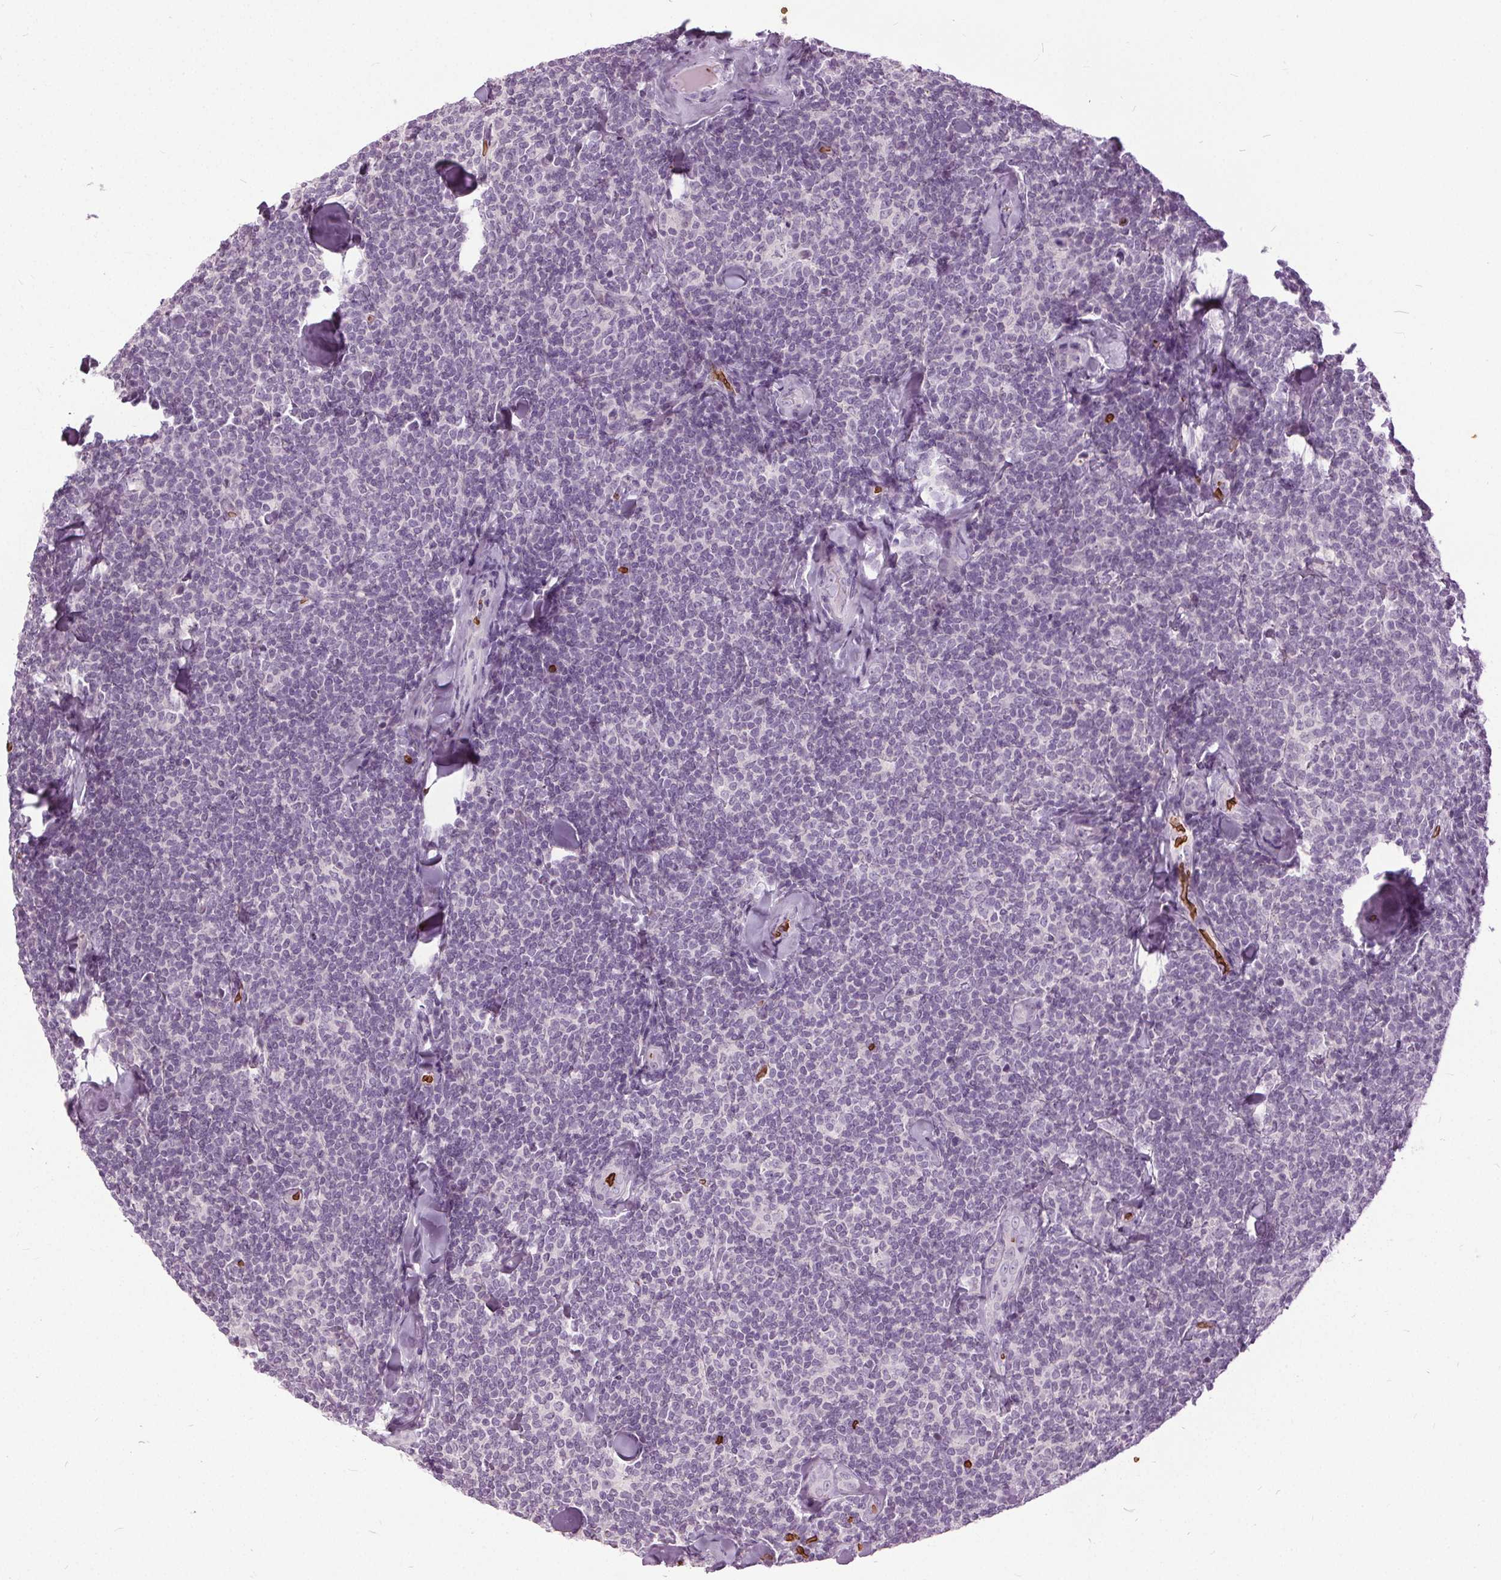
{"staining": {"intensity": "negative", "quantity": "none", "location": "none"}, "tissue": "lymphoma", "cell_type": "Tumor cells", "image_type": "cancer", "snomed": [{"axis": "morphology", "description": "Malignant lymphoma, non-Hodgkin's type, Low grade"}, {"axis": "topography", "description": "Lymph node"}], "caption": "IHC micrograph of human malignant lymphoma, non-Hodgkin's type (low-grade) stained for a protein (brown), which exhibits no staining in tumor cells. Brightfield microscopy of immunohistochemistry (IHC) stained with DAB (brown) and hematoxylin (blue), captured at high magnification.", "gene": "SLC4A1", "patient": {"sex": "female", "age": 56}}